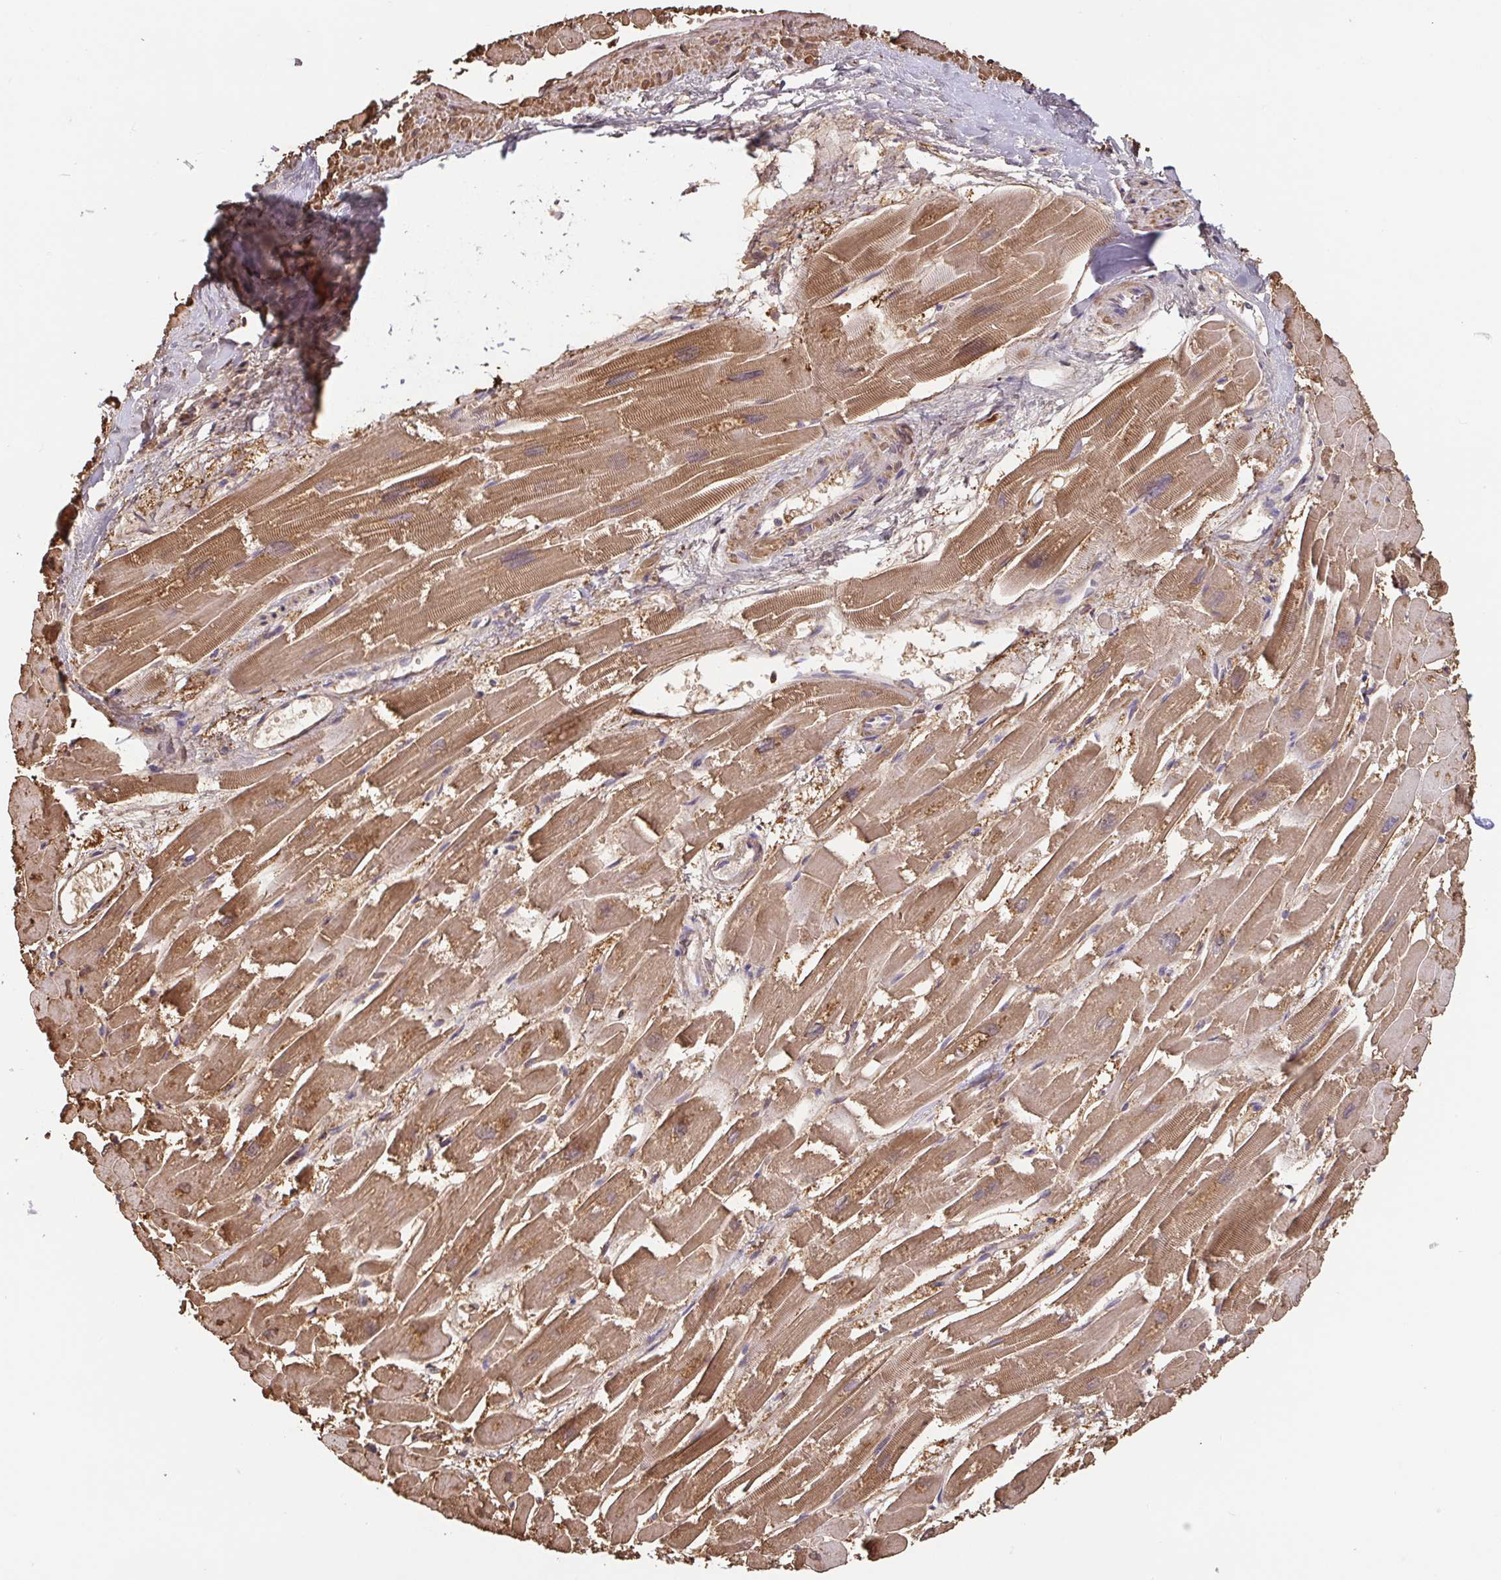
{"staining": {"intensity": "moderate", "quantity": ">75%", "location": "cytoplasmic/membranous,nuclear"}, "tissue": "heart muscle", "cell_type": "Cardiomyocytes", "image_type": "normal", "snomed": [{"axis": "morphology", "description": "Normal tissue, NOS"}, {"axis": "topography", "description": "Heart"}], "caption": "Immunohistochemical staining of unremarkable human heart muscle displays >75% levels of moderate cytoplasmic/membranous,nuclear protein staining in about >75% of cardiomyocytes. The staining was performed using DAB (3,3'-diaminobenzidine), with brown indicating positive protein expression. Nuclei are stained blue with hematoxylin.", "gene": "FABP3", "patient": {"sex": "male", "age": 54}}